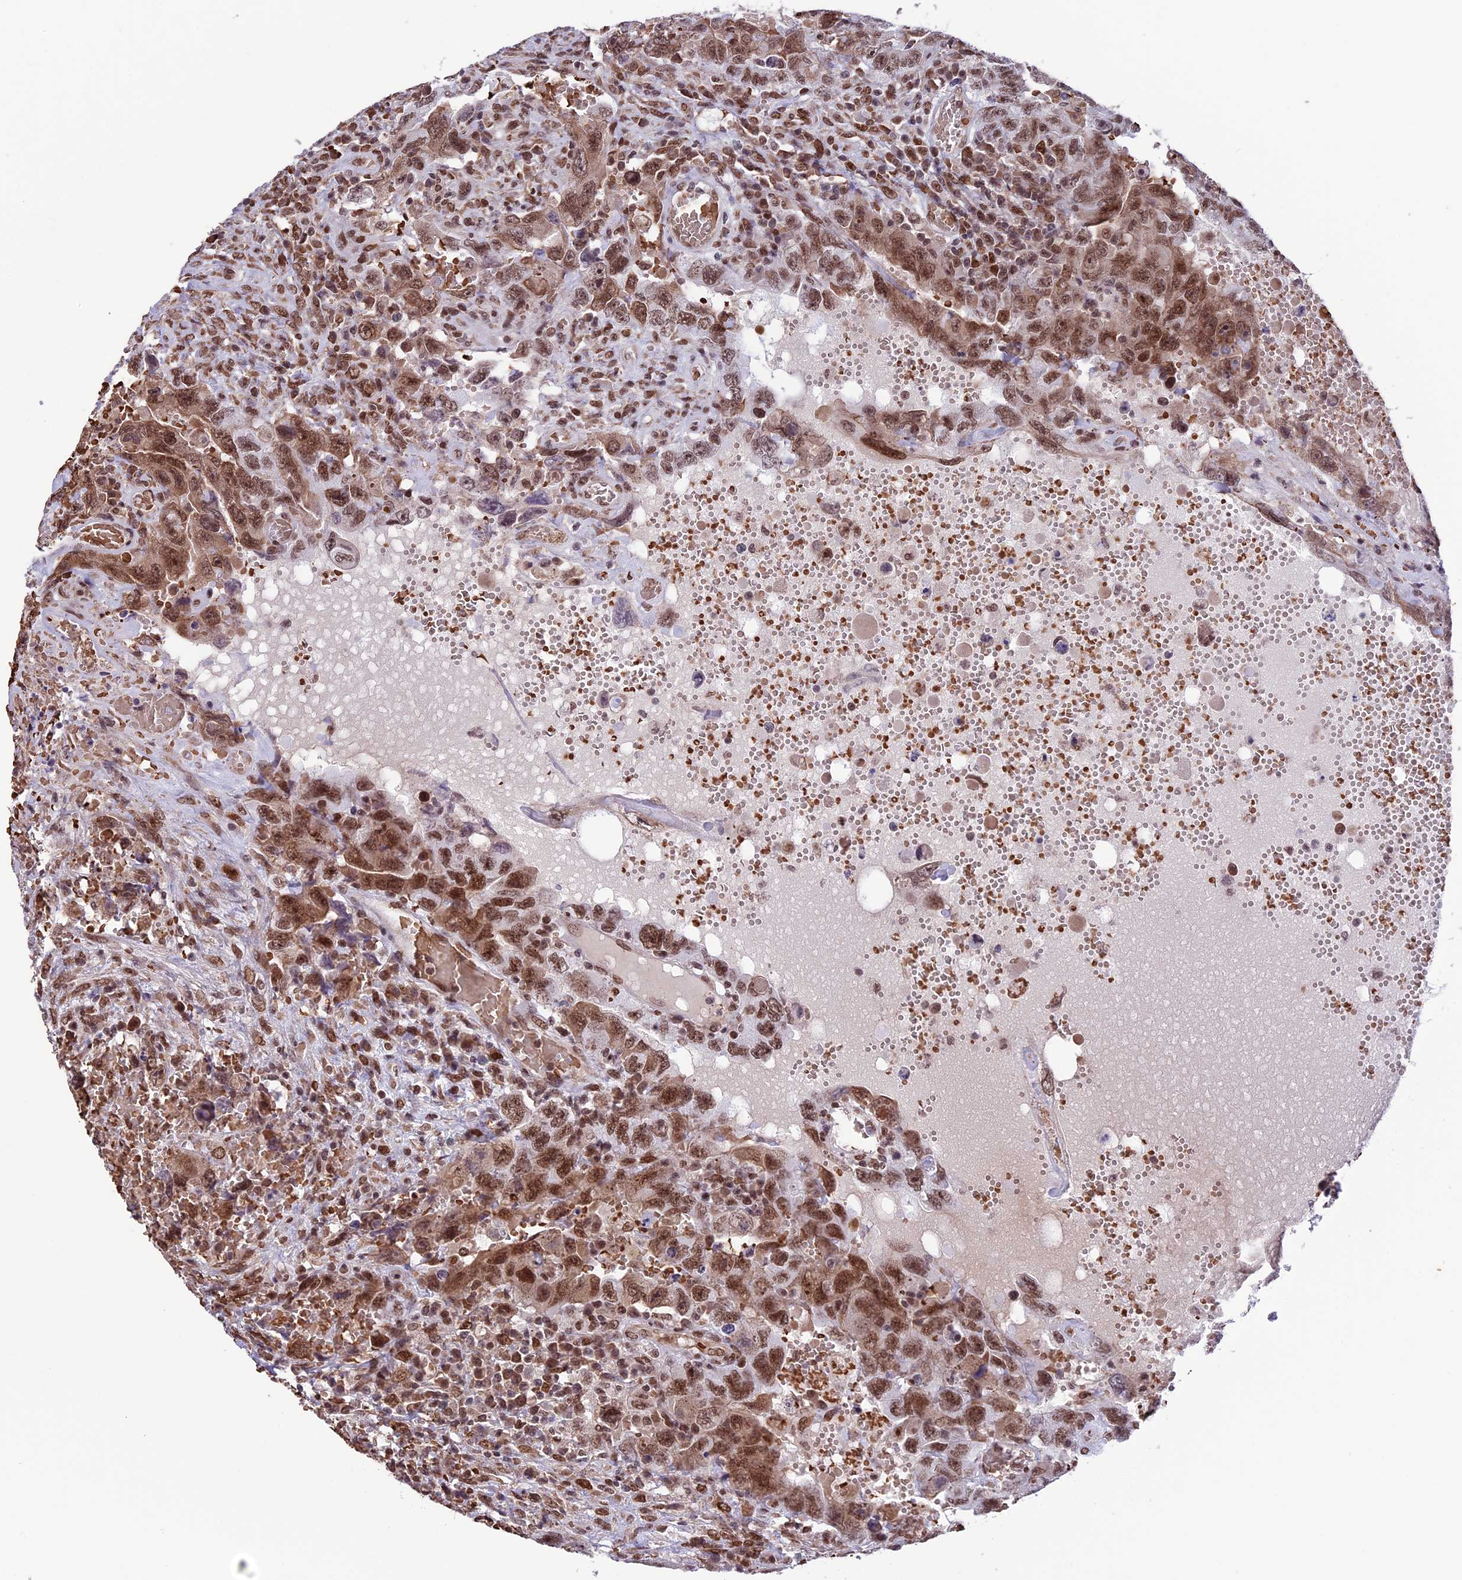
{"staining": {"intensity": "moderate", "quantity": ">75%", "location": "nuclear"}, "tissue": "testis cancer", "cell_type": "Tumor cells", "image_type": "cancer", "snomed": [{"axis": "morphology", "description": "Carcinoma, Embryonal, NOS"}, {"axis": "topography", "description": "Testis"}], "caption": "Protein analysis of testis cancer tissue exhibits moderate nuclear expression in about >75% of tumor cells.", "gene": "MPHOSPH8", "patient": {"sex": "male", "age": 26}}